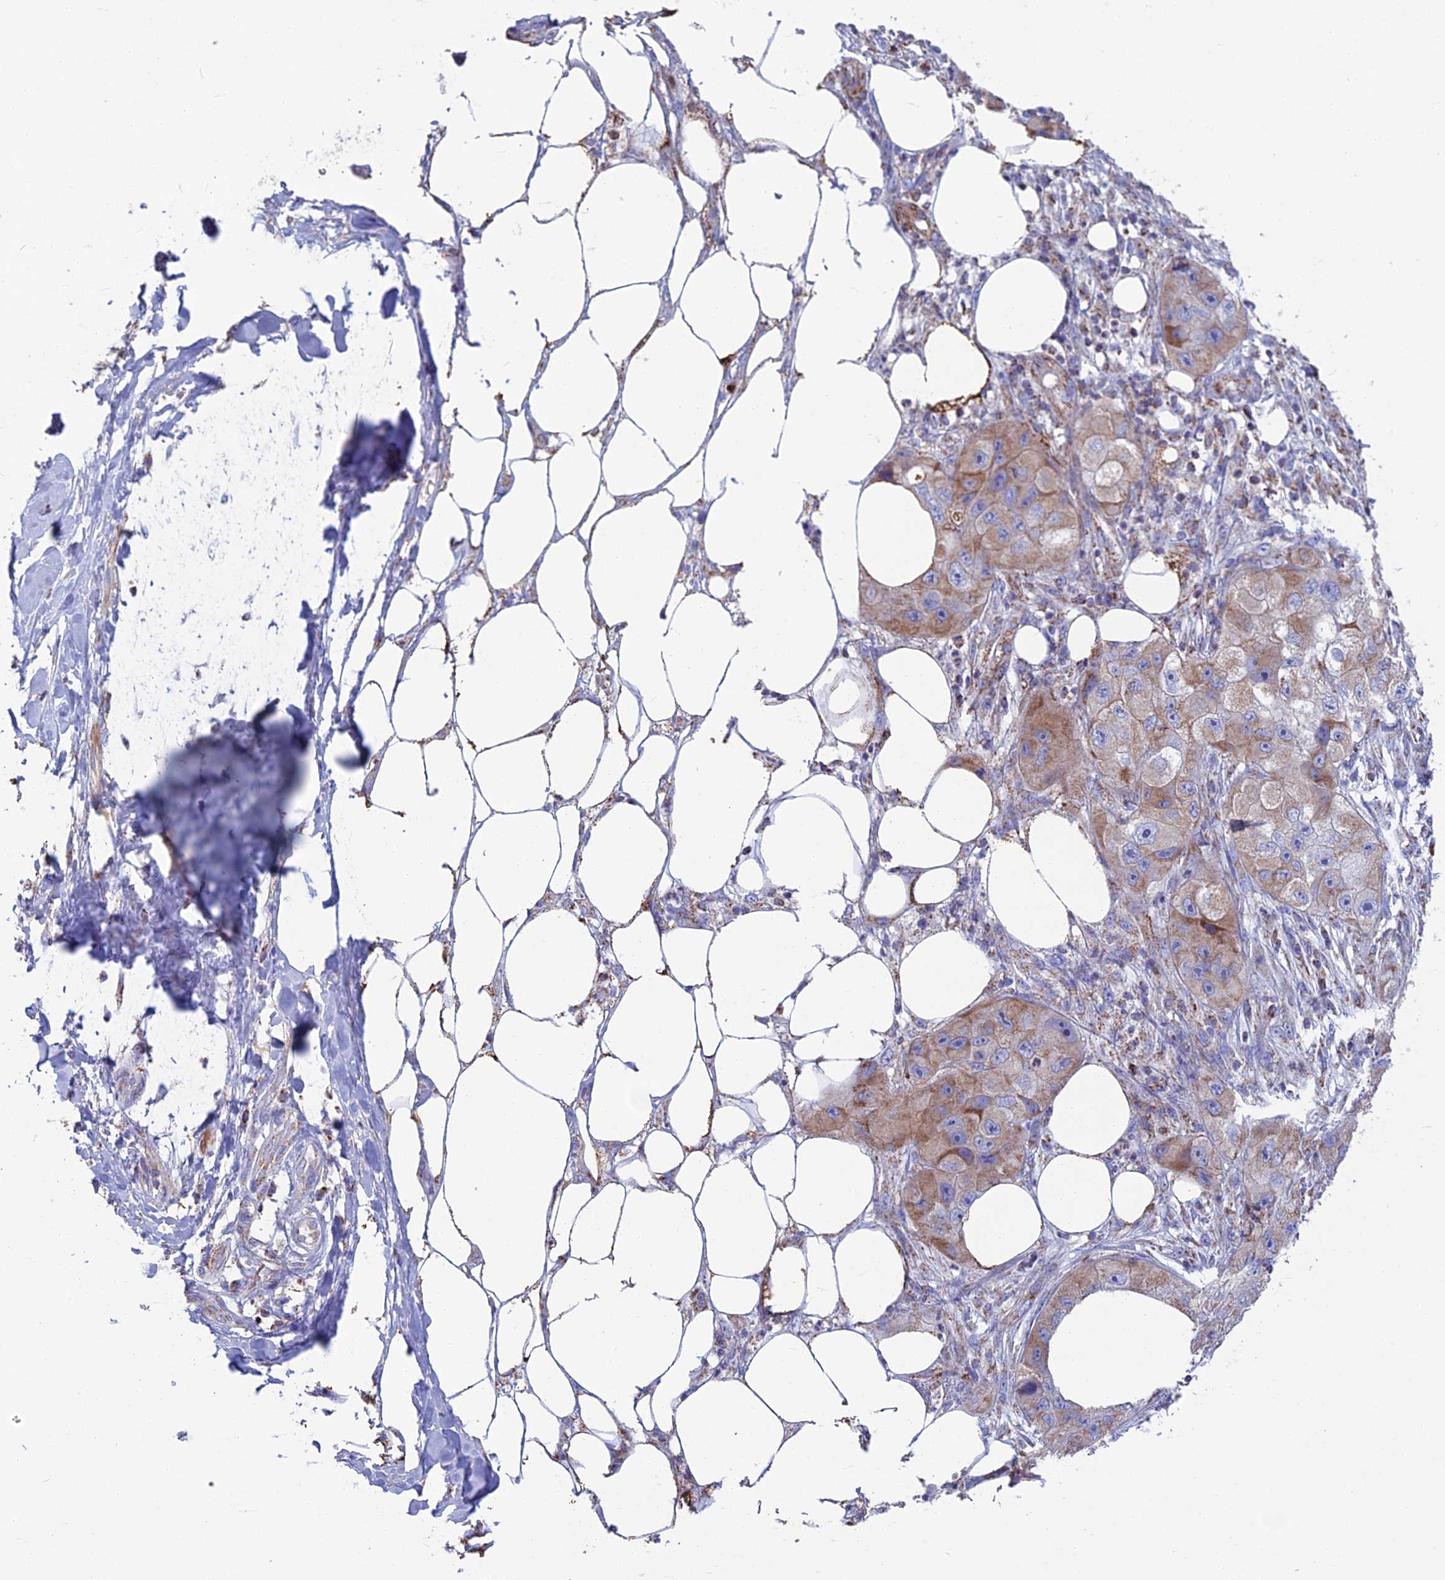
{"staining": {"intensity": "moderate", "quantity": "25%-75%", "location": "cytoplasmic/membranous"}, "tissue": "skin cancer", "cell_type": "Tumor cells", "image_type": "cancer", "snomed": [{"axis": "morphology", "description": "Squamous cell carcinoma, NOS"}, {"axis": "topography", "description": "Skin"}, {"axis": "topography", "description": "Subcutis"}], "caption": "A high-resolution image shows immunohistochemistry staining of skin cancer (squamous cell carcinoma), which displays moderate cytoplasmic/membranous positivity in approximately 25%-75% of tumor cells.", "gene": "CS", "patient": {"sex": "male", "age": 73}}